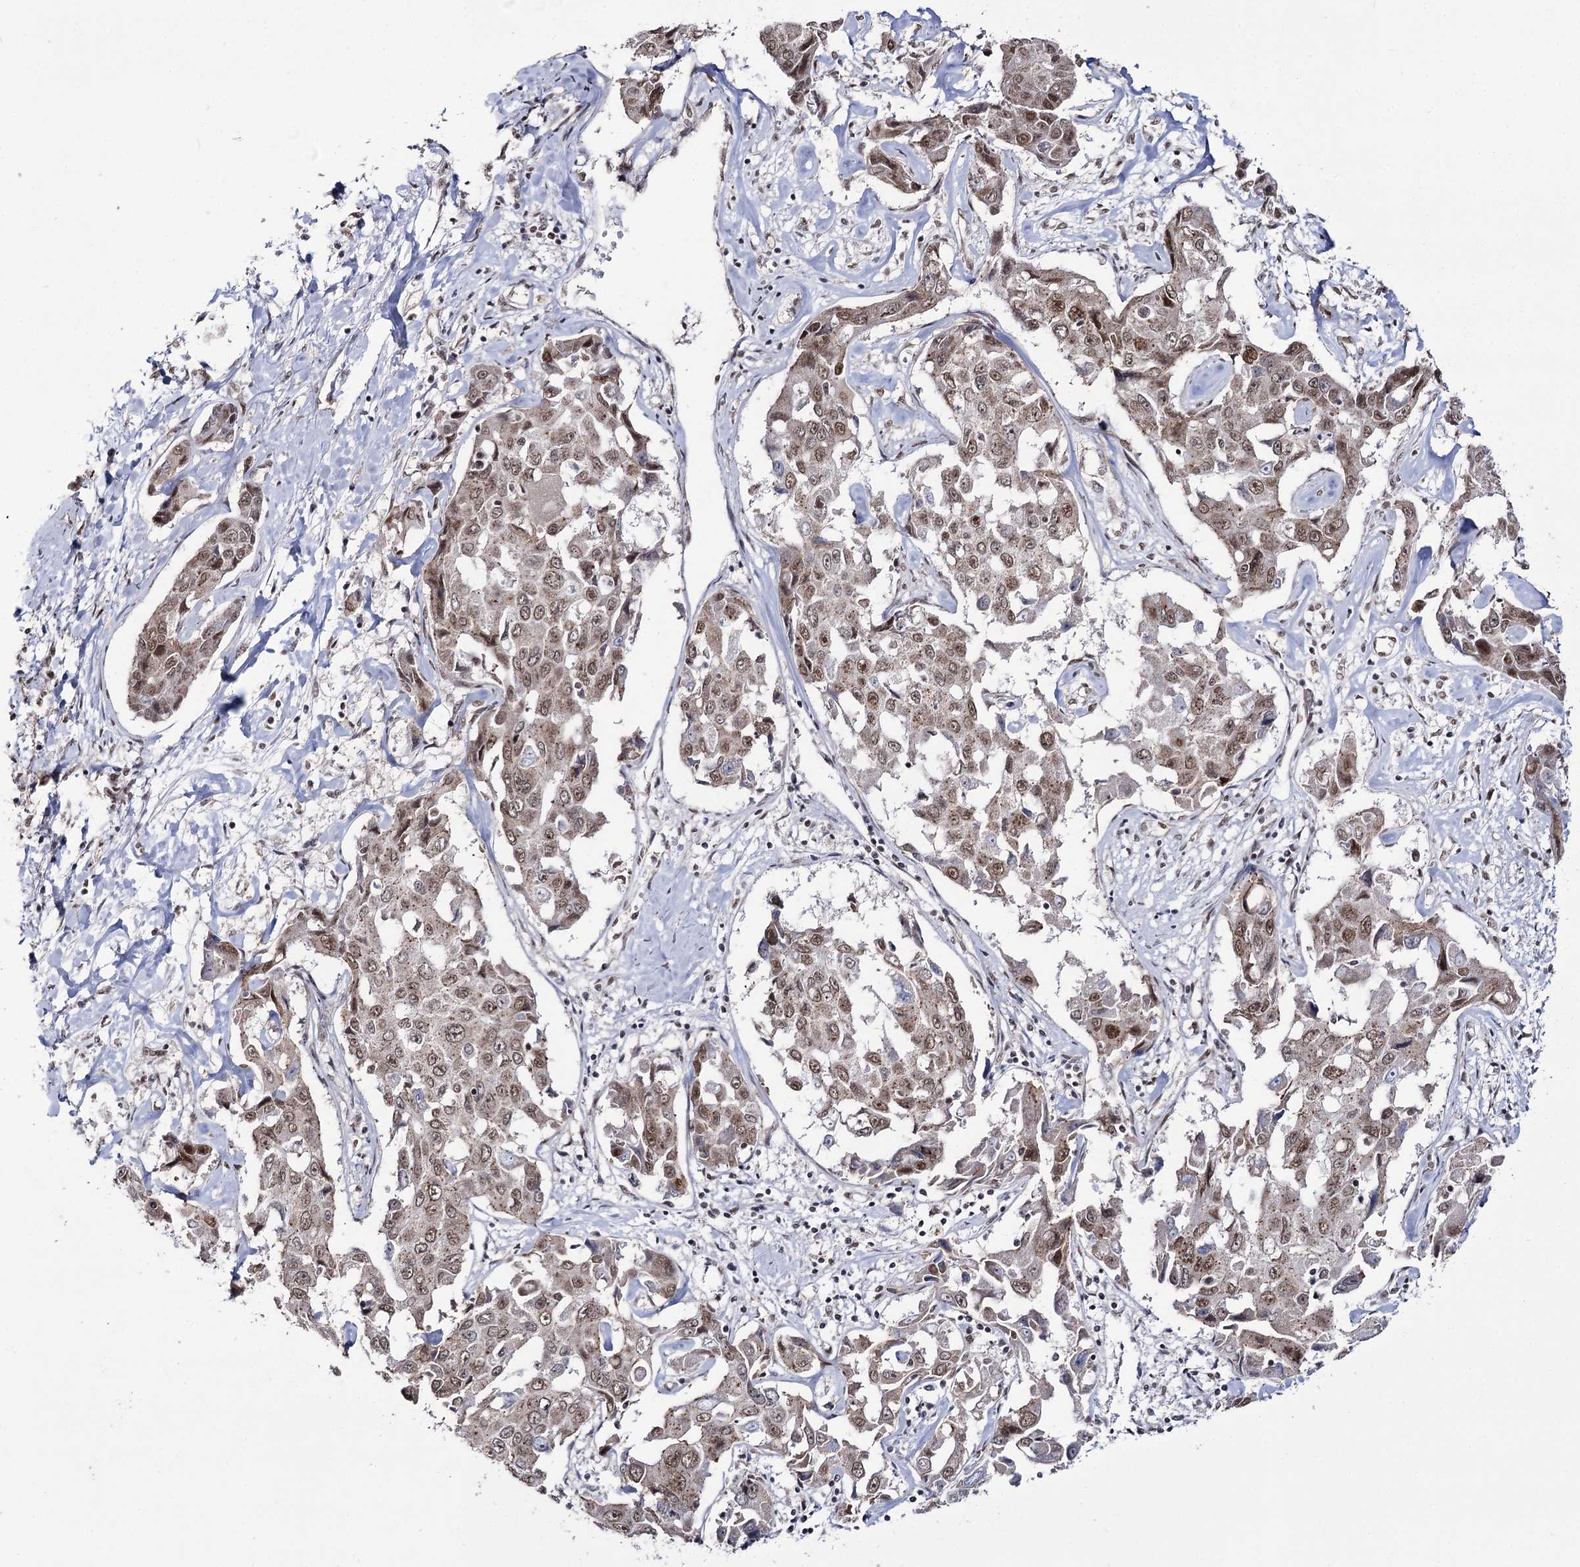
{"staining": {"intensity": "moderate", "quantity": ">75%", "location": "nuclear"}, "tissue": "liver cancer", "cell_type": "Tumor cells", "image_type": "cancer", "snomed": [{"axis": "morphology", "description": "Cholangiocarcinoma"}, {"axis": "topography", "description": "Liver"}], "caption": "IHC (DAB (3,3'-diaminobenzidine)) staining of liver cholangiocarcinoma displays moderate nuclear protein positivity in about >75% of tumor cells. (brown staining indicates protein expression, while blue staining denotes nuclei).", "gene": "VGLL4", "patient": {"sex": "male", "age": 59}}